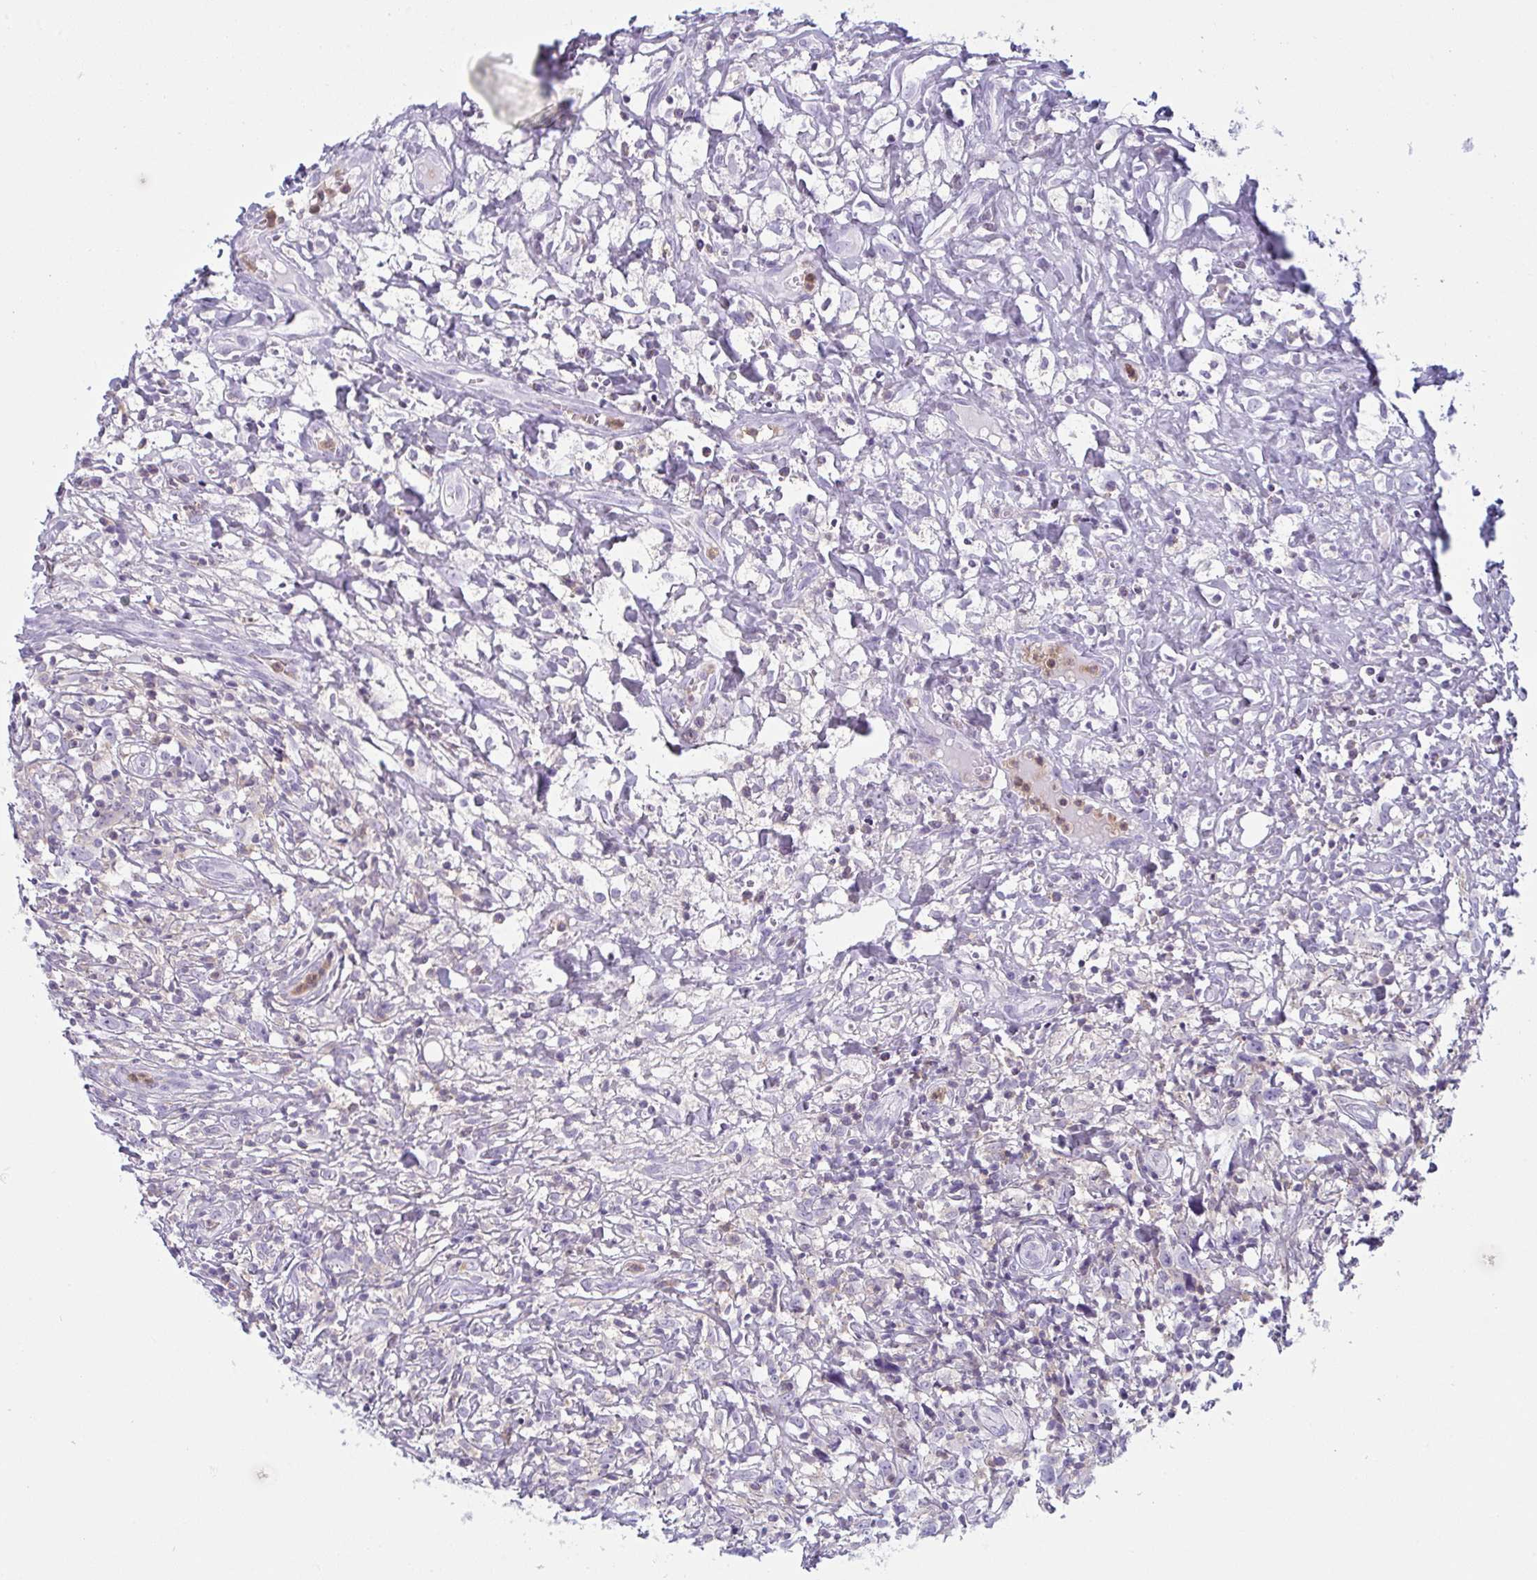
{"staining": {"intensity": "negative", "quantity": "none", "location": "none"}, "tissue": "lymphoma", "cell_type": "Tumor cells", "image_type": "cancer", "snomed": [{"axis": "morphology", "description": "Hodgkin's disease, NOS"}, {"axis": "topography", "description": "No Tissue"}], "caption": "This micrograph is of lymphoma stained with immunohistochemistry to label a protein in brown with the nuclei are counter-stained blue. There is no positivity in tumor cells. The staining was performed using DAB to visualize the protein expression in brown, while the nuclei were stained in blue with hematoxylin (Magnification: 20x).", "gene": "MYO1F", "patient": {"sex": "female", "age": 21}}